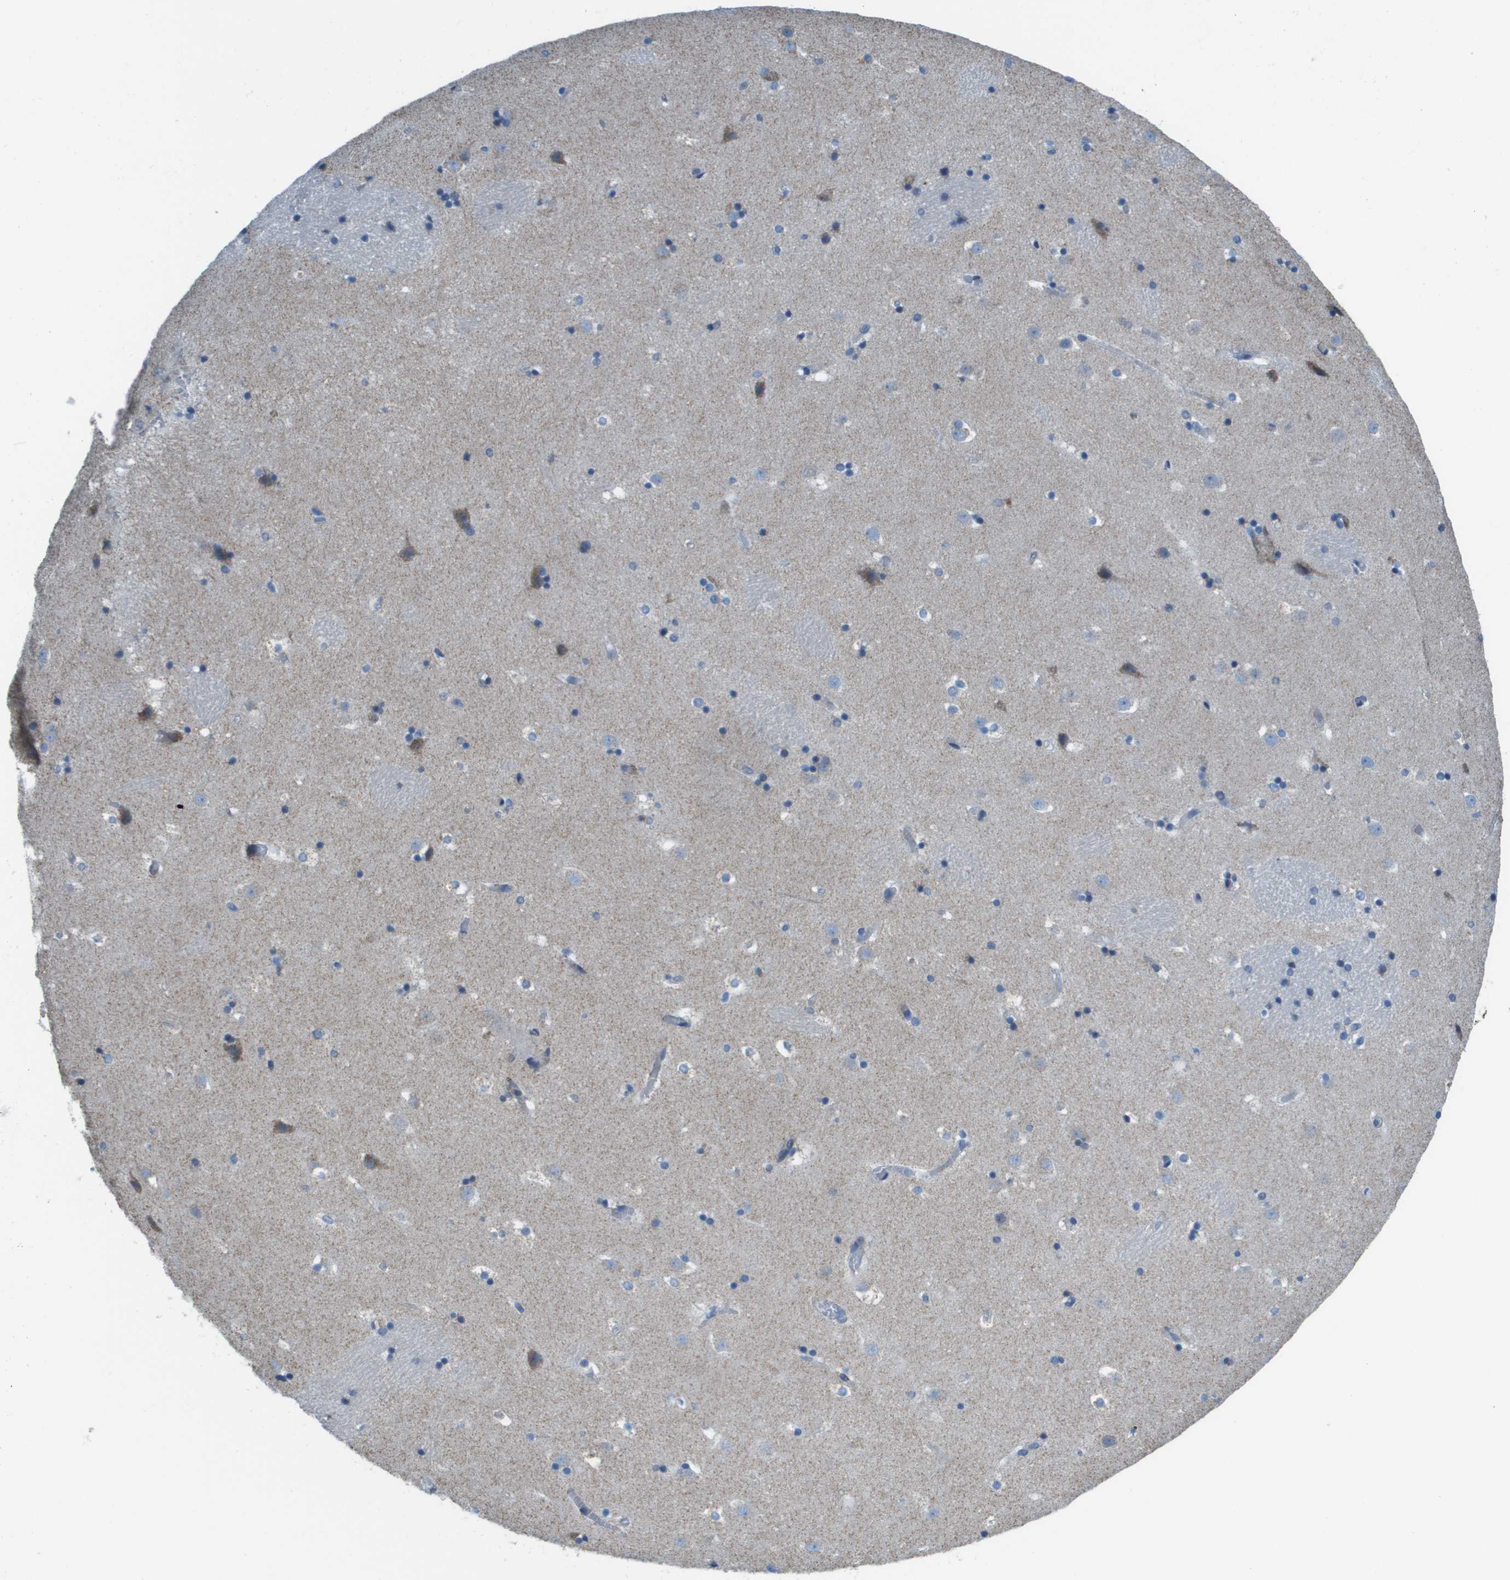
{"staining": {"intensity": "negative", "quantity": "none", "location": "none"}, "tissue": "caudate", "cell_type": "Glial cells", "image_type": "normal", "snomed": [{"axis": "morphology", "description": "Normal tissue, NOS"}, {"axis": "topography", "description": "Lateral ventricle wall"}], "caption": "Immunohistochemical staining of unremarkable human caudate demonstrates no significant staining in glial cells.", "gene": "GALNT6", "patient": {"sex": "male", "age": 45}}